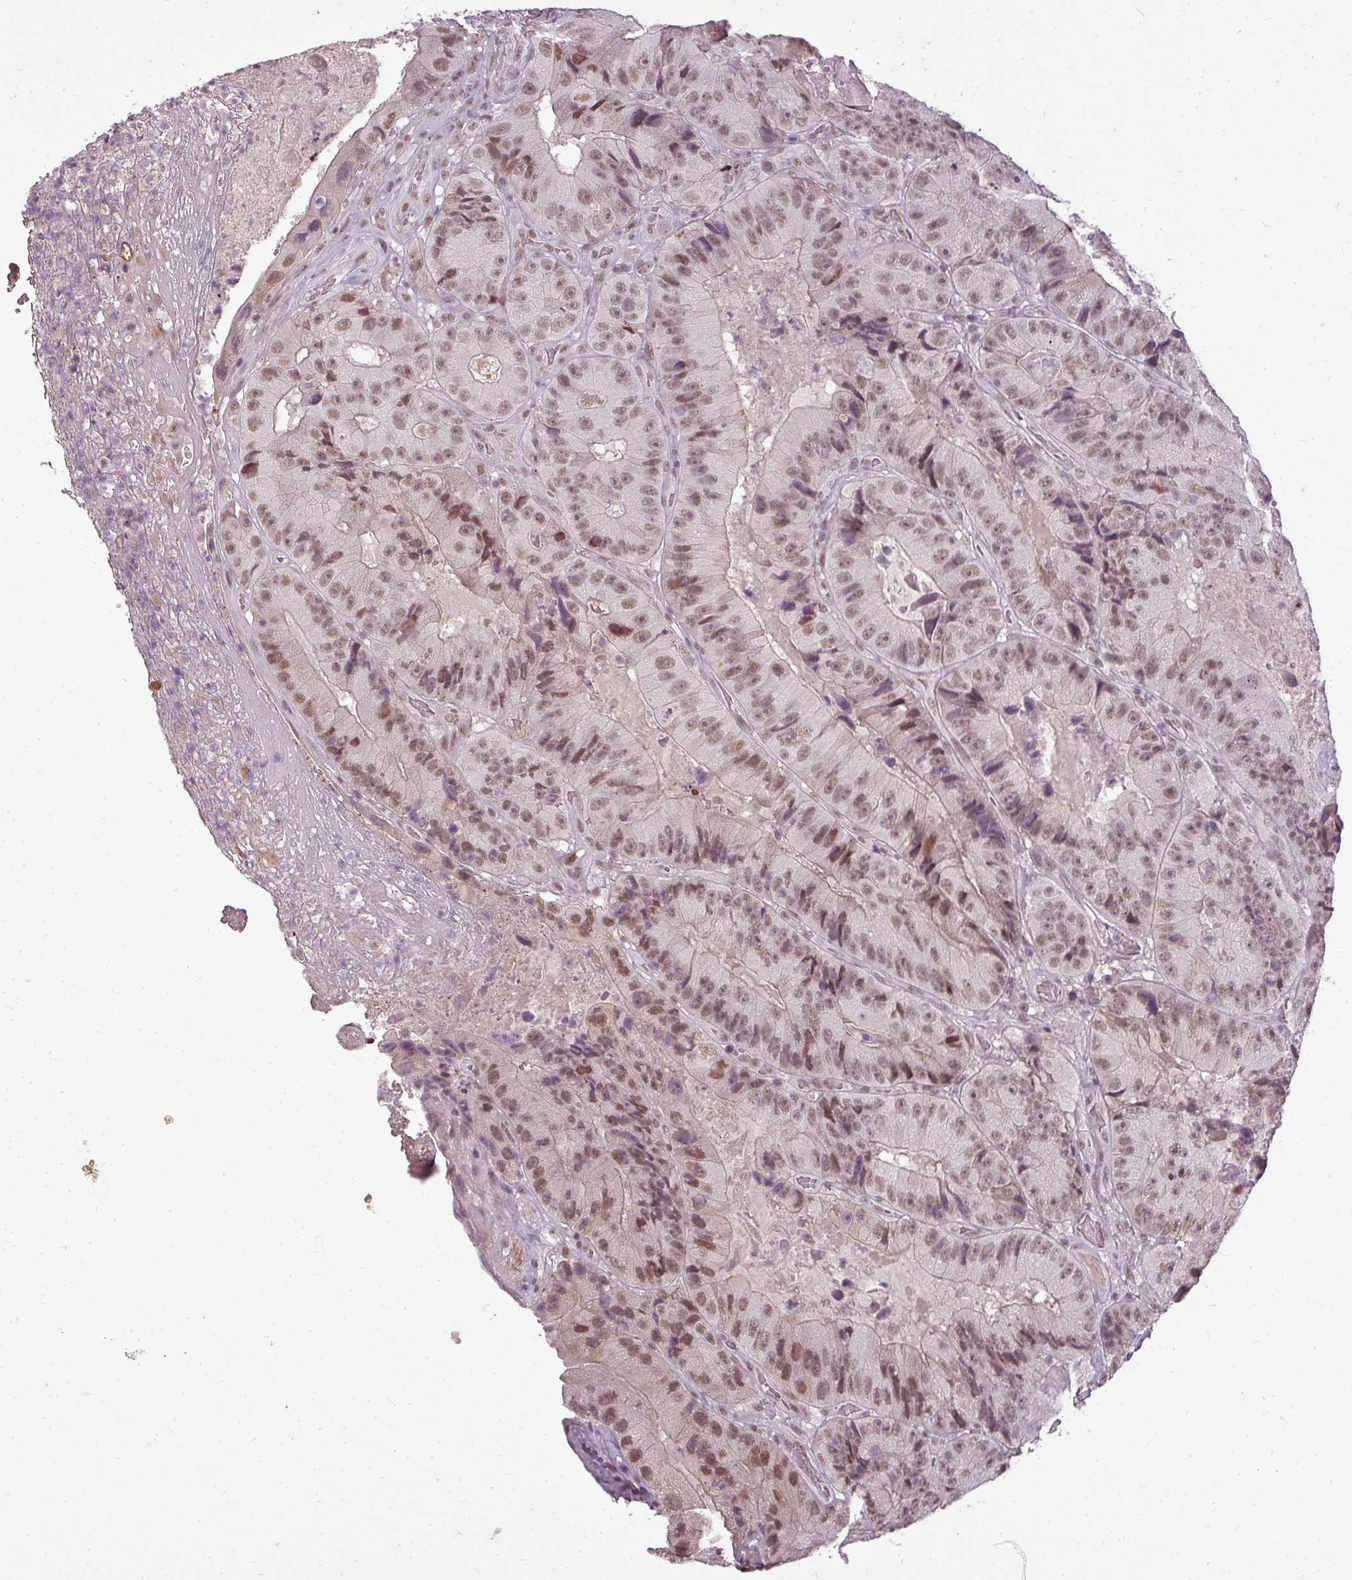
{"staining": {"intensity": "moderate", "quantity": ">75%", "location": "nuclear"}, "tissue": "colorectal cancer", "cell_type": "Tumor cells", "image_type": "cancer", "snomed": [{"axis": "morphology", "description": "Adenocarcinoma, NOS"}, {"axis": "topography", "description": "Colon"}], "caption": "Protein staining displays moderate nuclear staining in about >75% of tumor cells in colorectal cancer (adenocarcinoma). (DAB (3,3'-diaminobenzidine) = brown stain, brightfield microscopy at high magnification).", "gene": "BCAS3", "patient": {"sex": "female", "age": 86}}